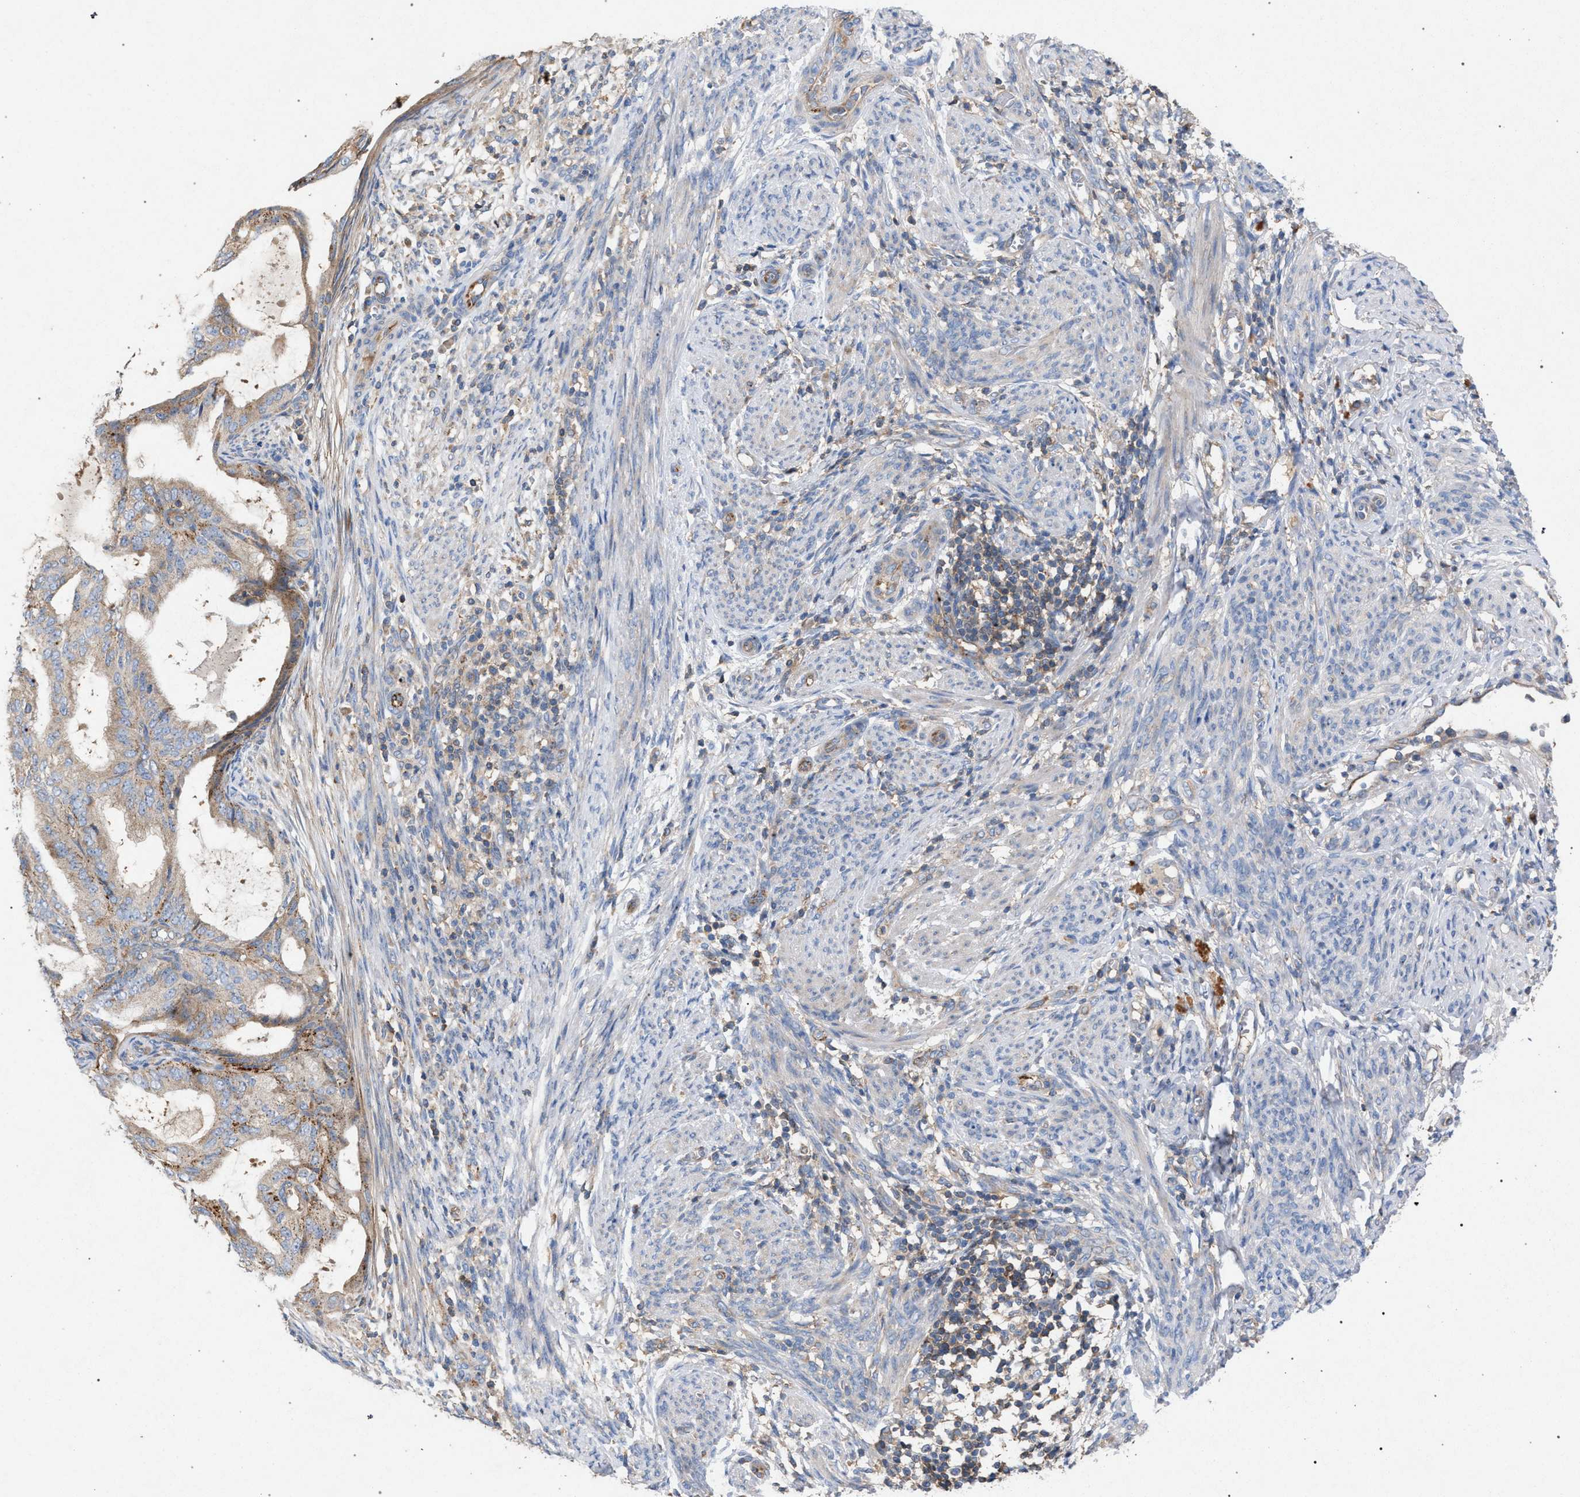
{"staining": {"intensity": "weak", "quantity": ">75%", "location": "cytoplasmic/membranous"}, "tissue": "endometrial cancer", "cell_type": "Tumor cells", "image_type": "cancer", "snomed": [{"axis": "morphology", "description": "Adenocarcinoma, NOS"}, {"axis": "topography", "description": "Endometrium"}], "caption": "IHC (DAB (3,3'-diaminobenzidine)) staining of human adenocarcinoma (endometrial) demonstrates weak cytoplasmic/membranous protein expression in approximately >75% of tumor cells.", "gene": "VPS13A", "patient": {"sex": "female", "age": 58}}